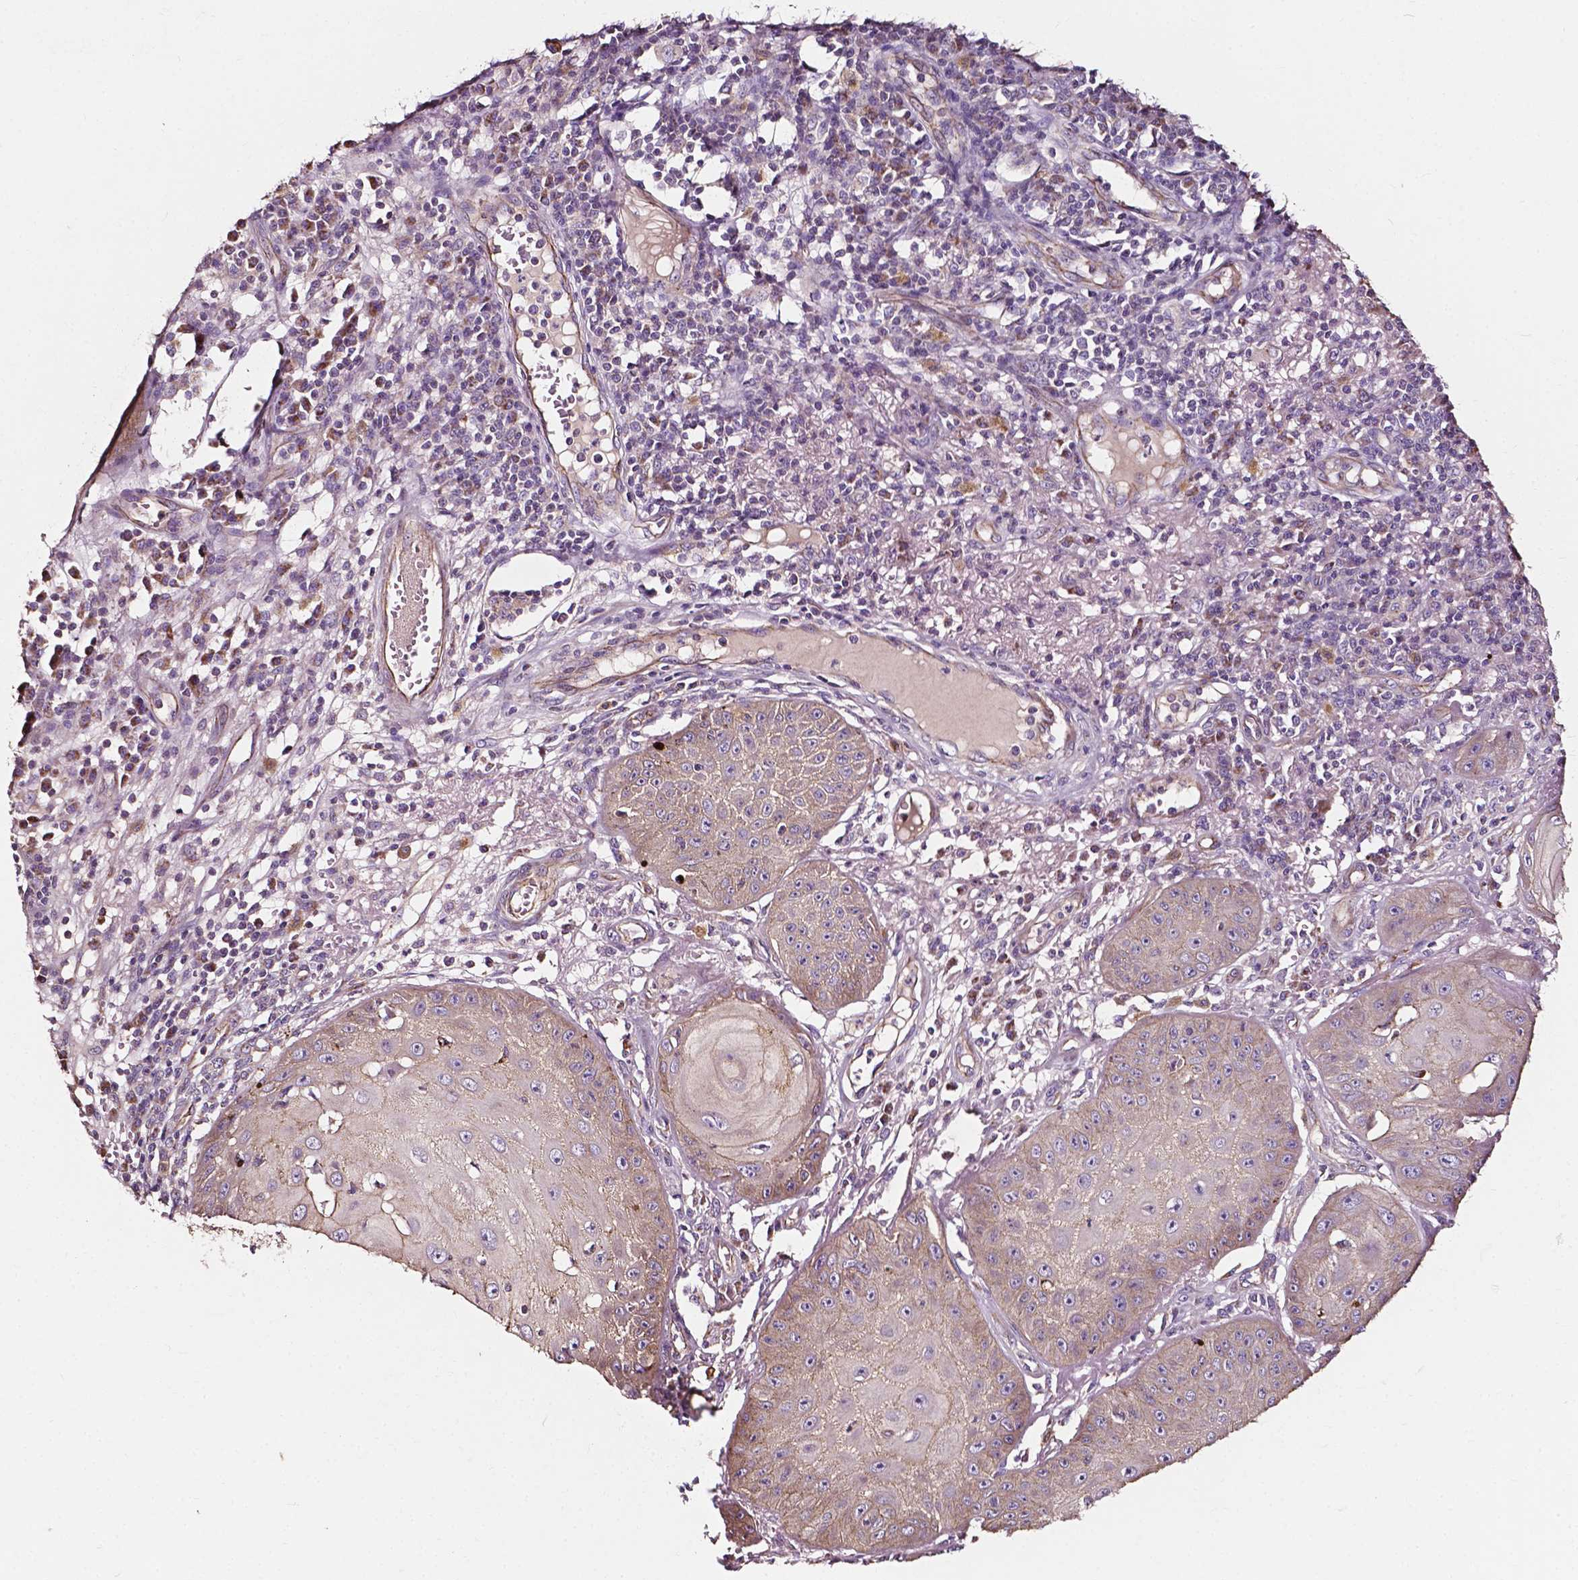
{"staining": {"intensity": "weak", "quantity": "25%-75%", "location": "cytoplasmic/membranous"}, "tissue": "skin cancer", "cell_type": "Tumor cells", "image_type": "cancer", "snomed": [{"axis": "morphology", "description": "Squamous cell carcinoma, NOS"}, {"axis": "topography", "description": "Skin"}], "caption": "A brown stain labels weak cytoplasmic/membranous expression of a protein in human skin cancer tumor cells.", "gene": "ATG16L1", "patient": {"sex": "male", "age": 70}}